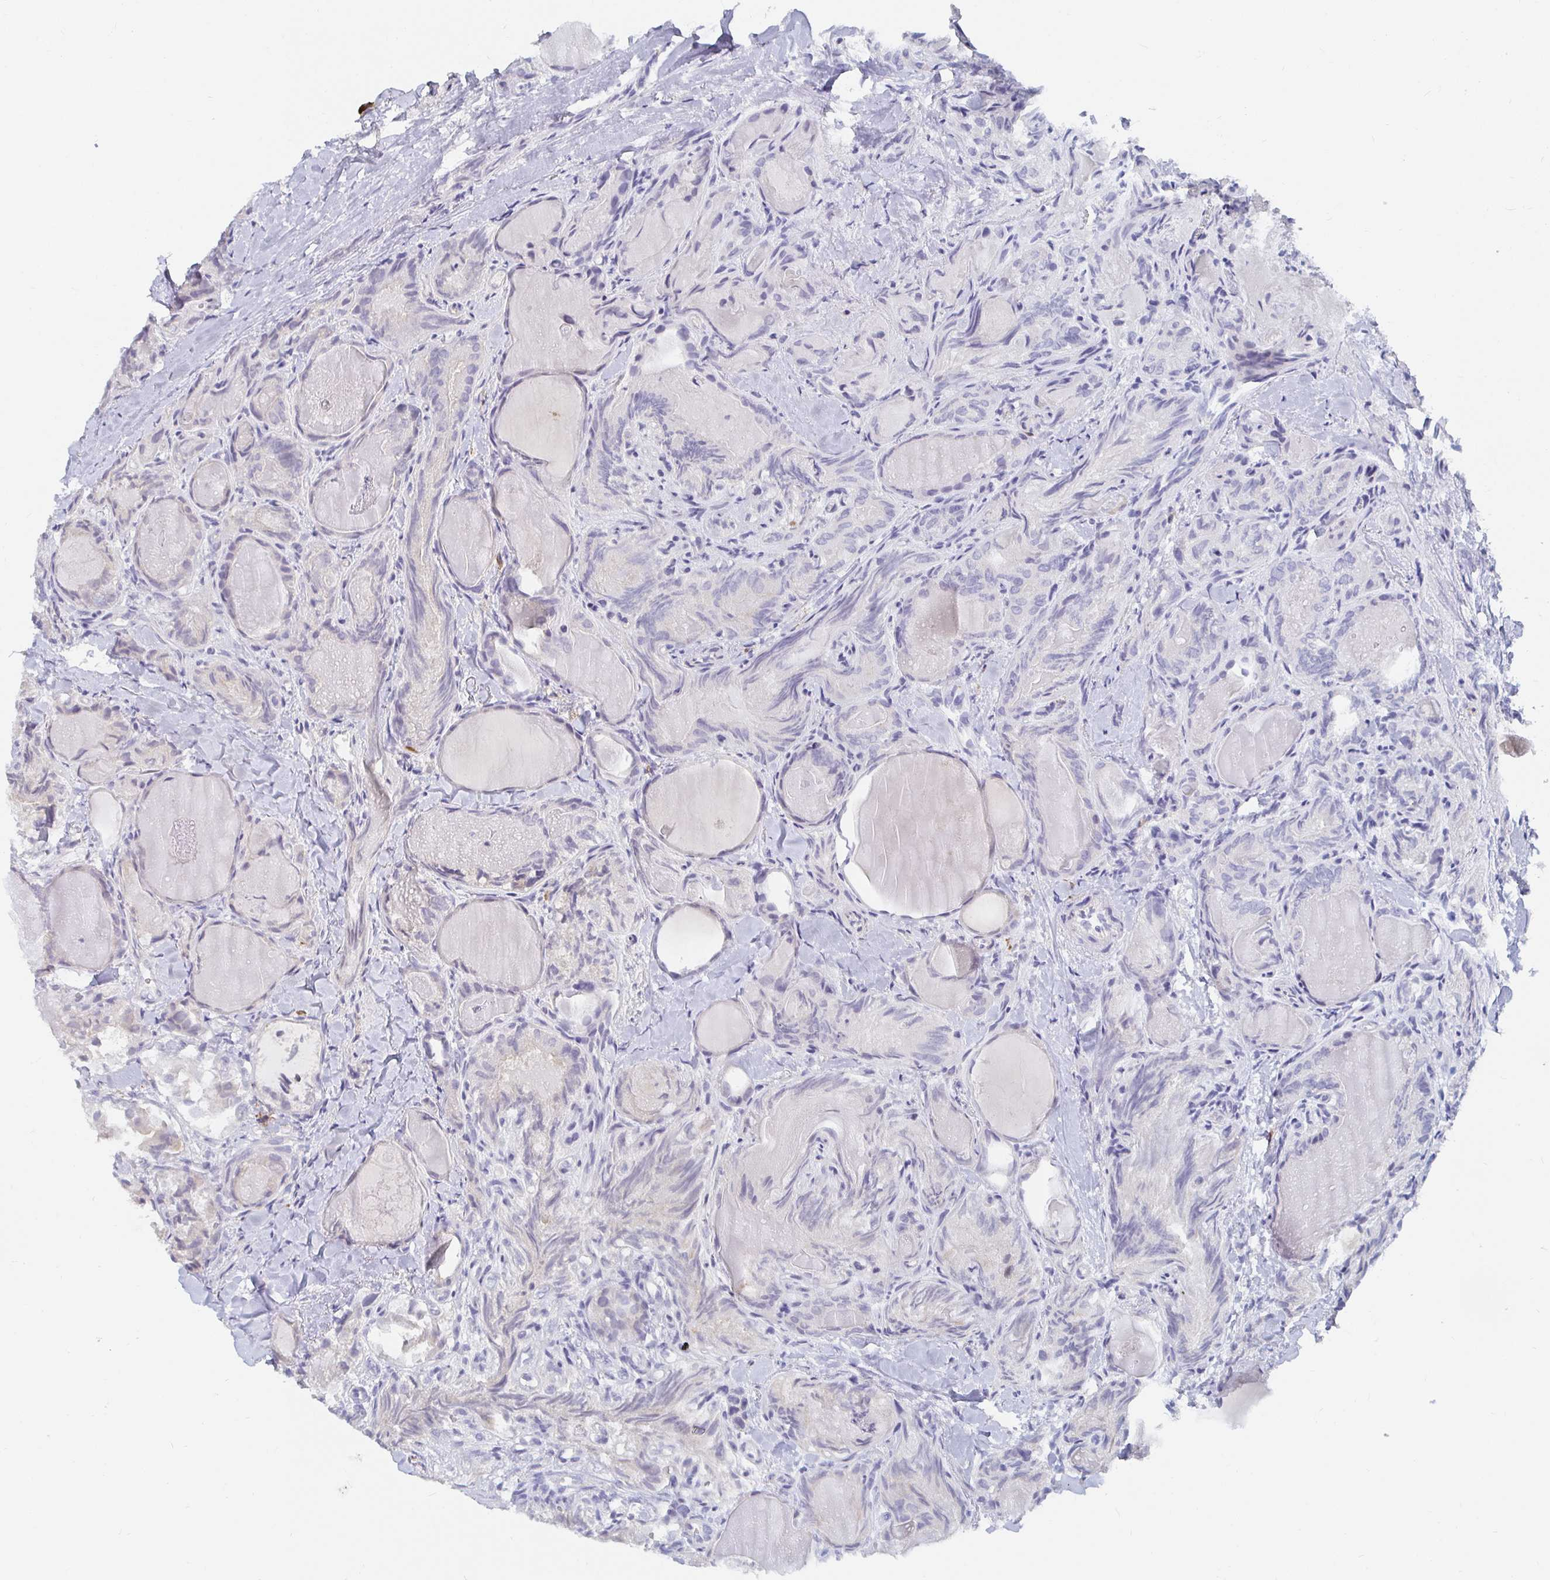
{"staining": {"intensity": "negative", "quantity": "none", "location": "none"}, "tissue": "thyroid cancer", "cell_type": "Tumor cells", "image_type": "cancer", "snomed": [{"axis": "morphology", "description": "Papillary adenocarcinoma, NOS"}, {"axis": "topography", "description": "Thyroid gland"}], "caption": "Immunohistochemical staining of human thyroid cancer (papillary adenocarcinoma) shows no significant expression in tumor cells.", "gene": "MEIS1", "patient": {"sex": "female", "age": 75}}